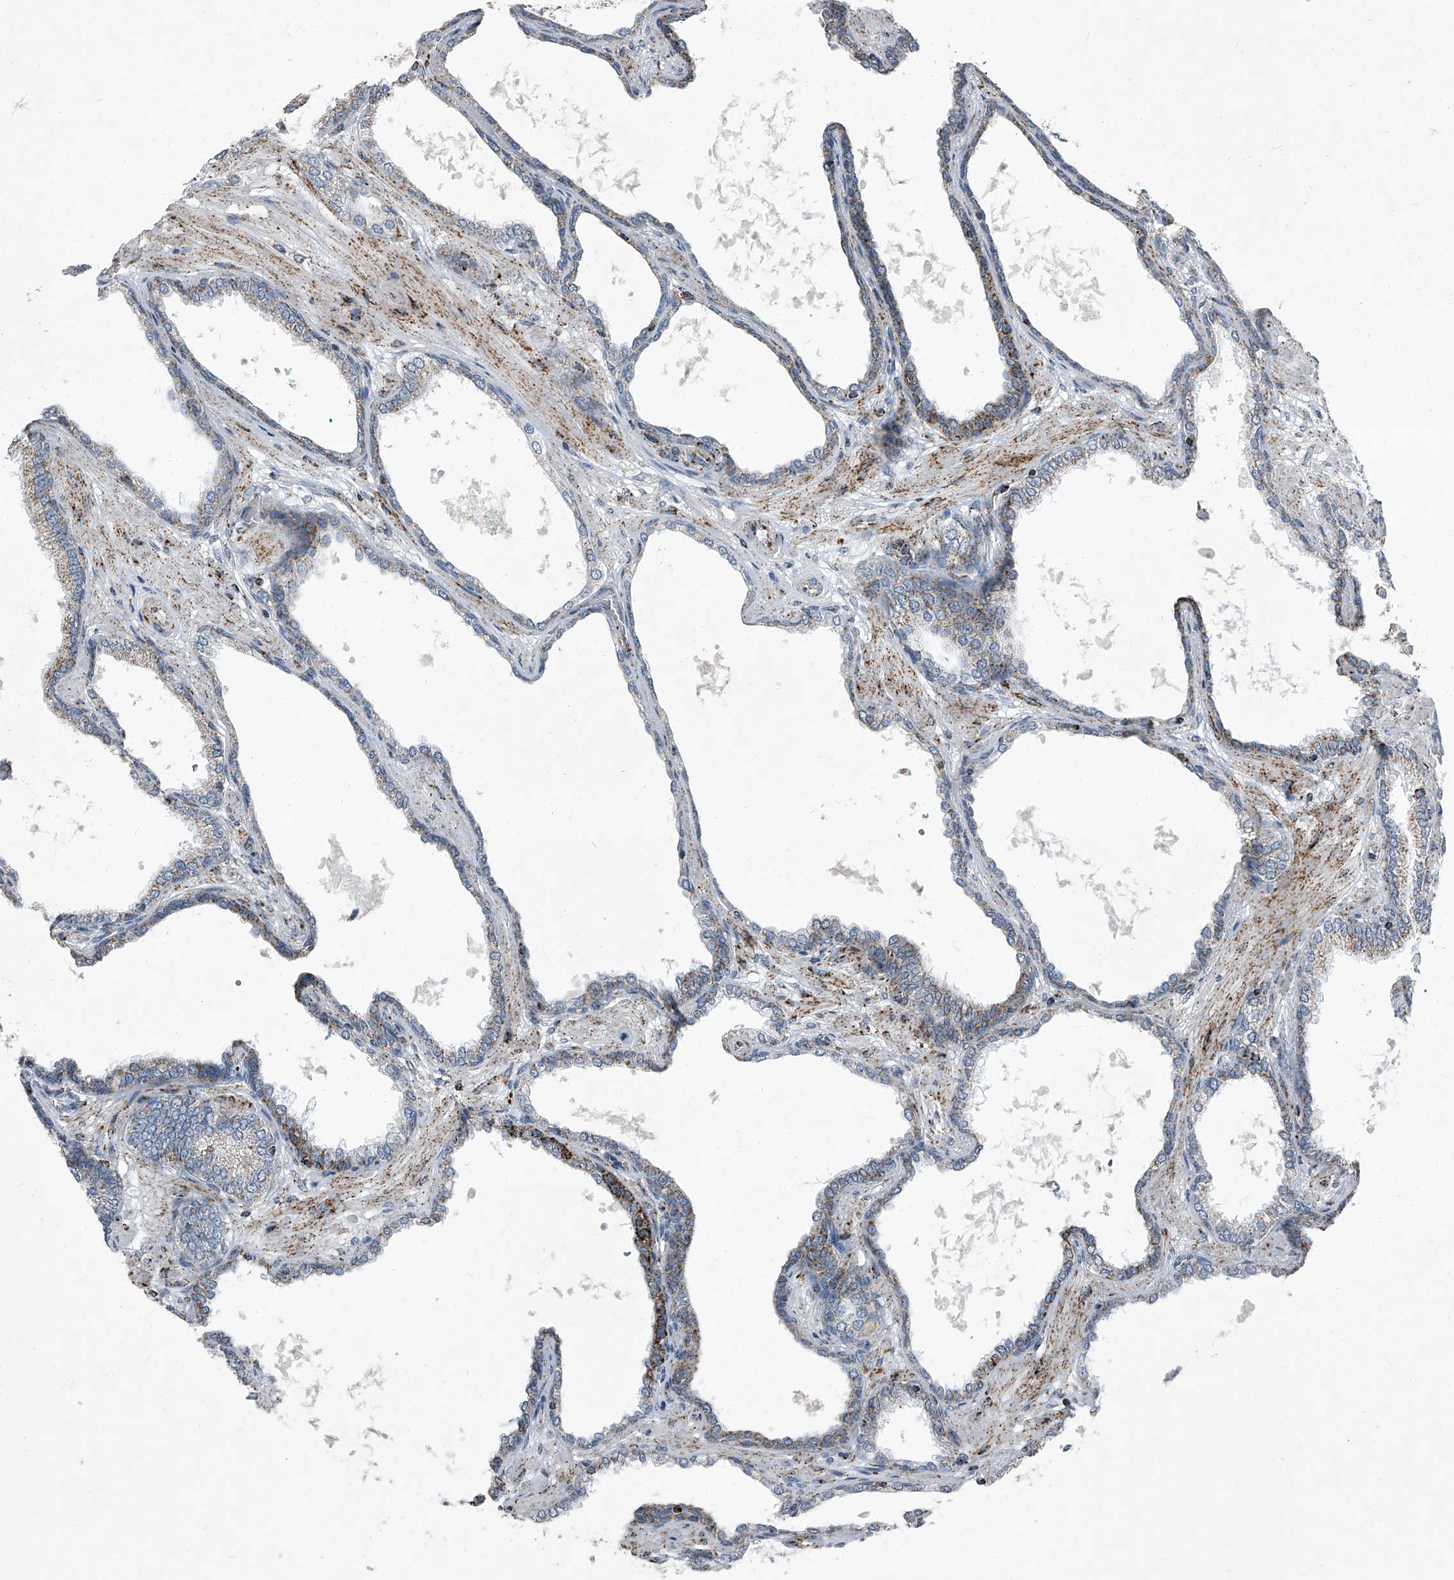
{"staining": {"intensity": "moderate", "quantity": "25%-75%", "location": "cytoplasmic/membranous"}, "tissue": "prostate cancer", "cell_type": "Tumor cells", "image_type": "cancer", "snomed": [{"axis": "morphology", "description": "Adenocarcinoma, Low grade"}, {"axis": "topography", "description": "Prostate"}], "caption": "This image demonstrates IHC staining of human prostate cancer (low-grade adenocarcinoma), with medium moderate cytoplasmic/membranous expression in about 25%-75% of tumor cells.", "gene": "CHRNA7", "patient": {"sex": "male", "age": 60}}